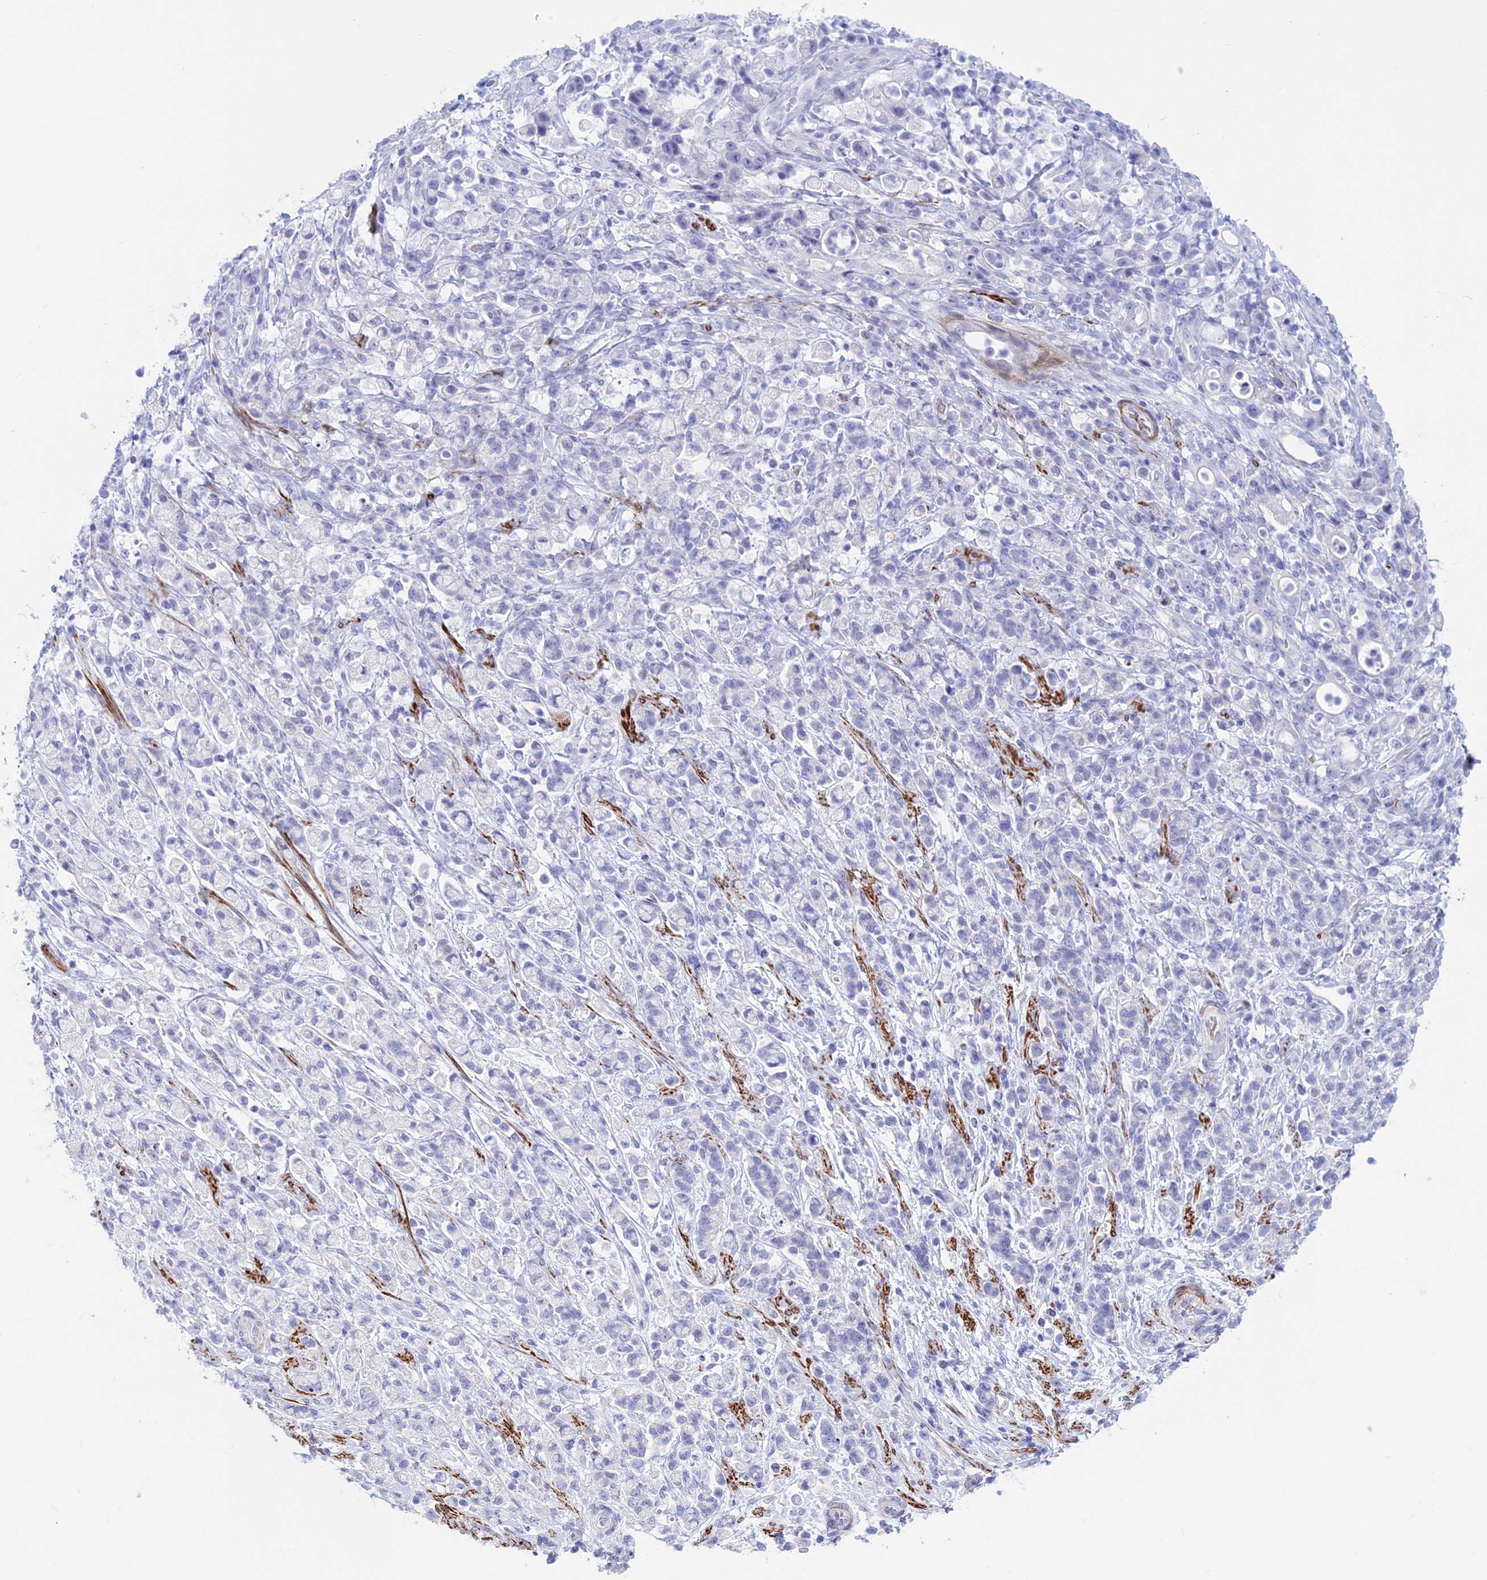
{"staining": {"intensity": "negative", "quantity": "none", "location": "none"}, "tissue": "stomach cancer", "cell_type": "Tumor cells", "image_type": "cancer", "snomed": [{"axis": "morphology", "description": "Adenocarcinoma, NOS"}, {"axis": "topography", "description": "Stomach"}], "caption": "Stomach cancer was stained to show a protein in brown. There is no significant expression in tumor cells. (DAB immunohistochemistry visualized using brightfield microscopy, high magnification).", "gene": "GAPDHS", "patient": {"sex": "female", "age": 60}}